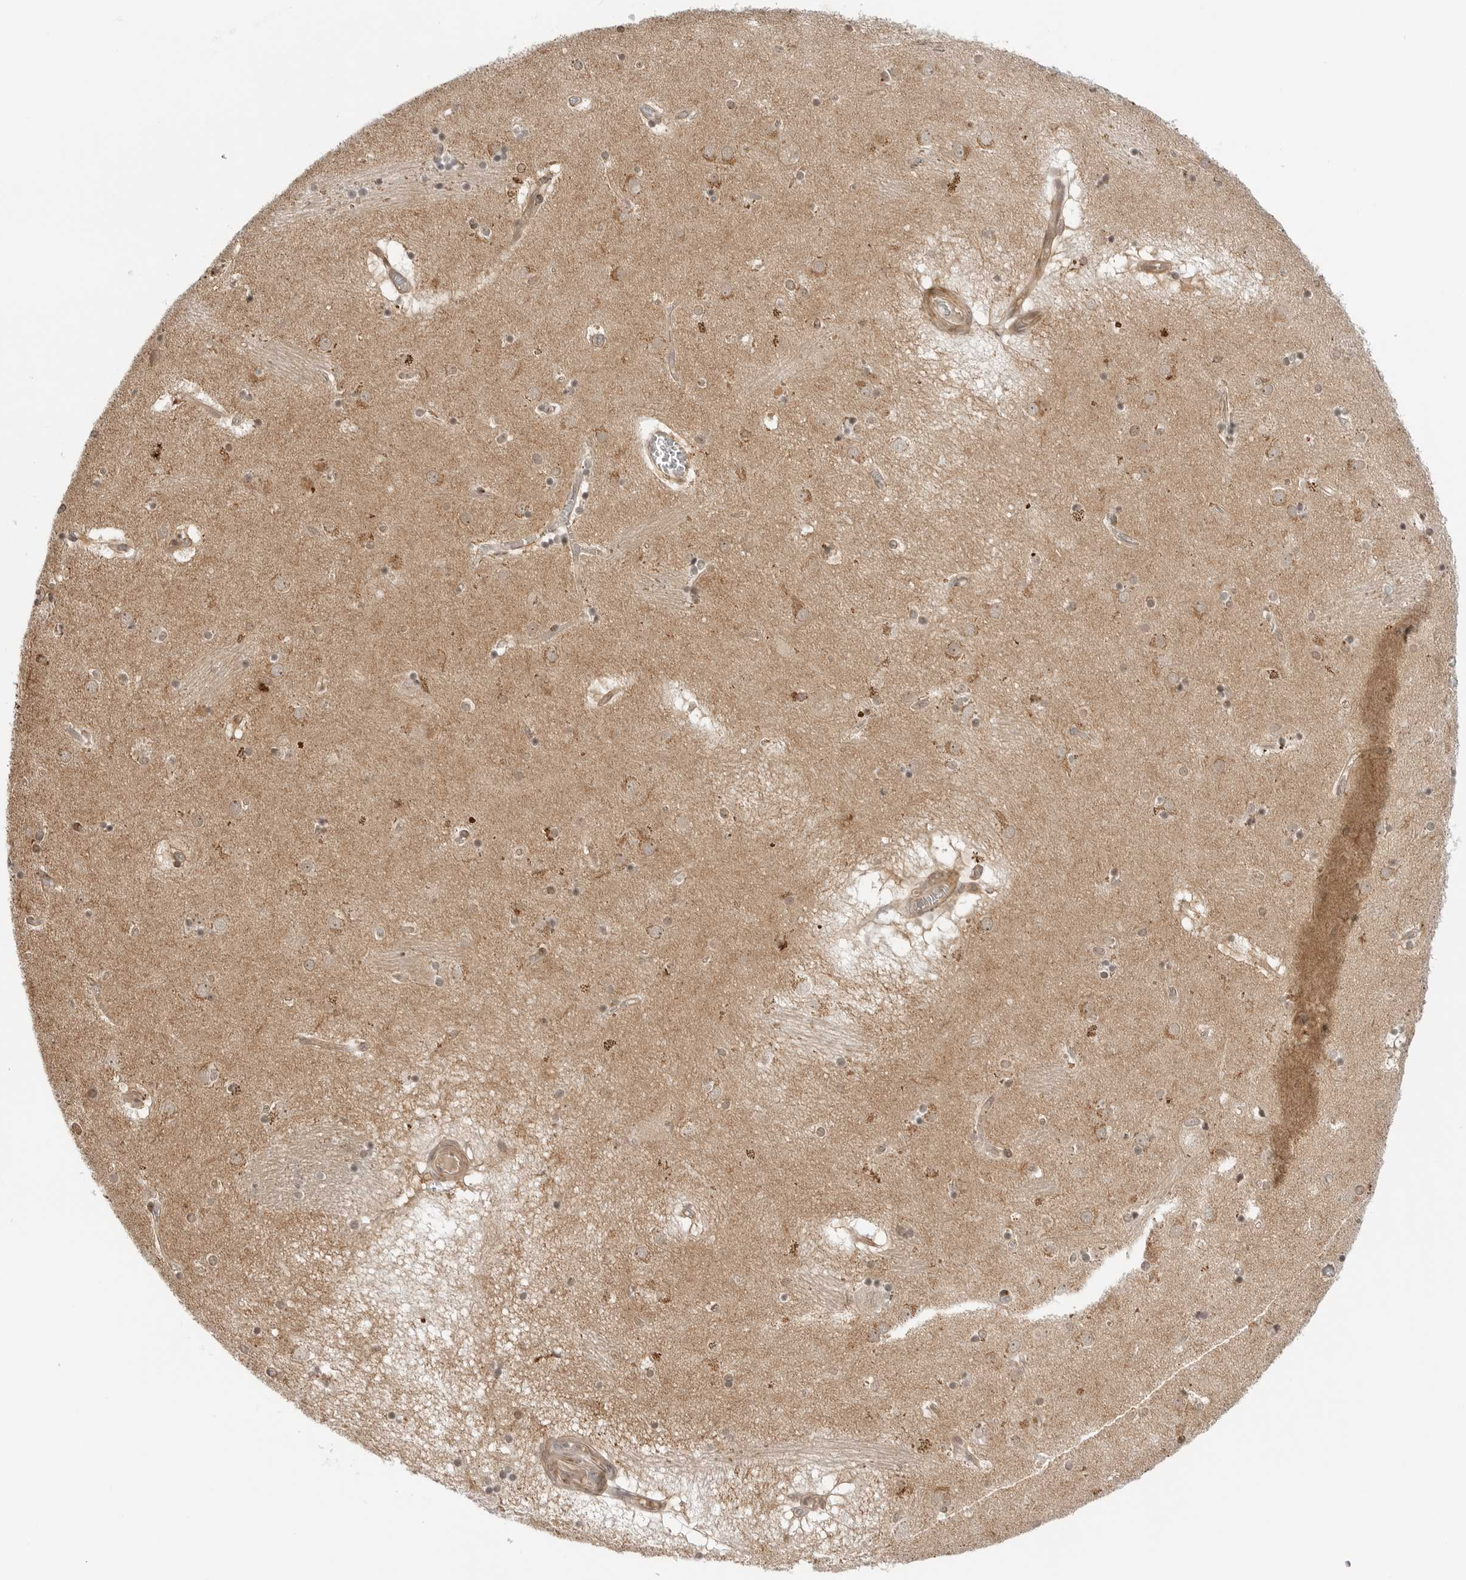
{"staining": {"intensity": "moderate", "quantity": "25%-75%", "location": "cytoplasmic/membranous,nuclear"}, "tissue": "caudate", "cell_type": "Glial cells", "image_type": "normal", "snomed": [{"axis": "morphology", "description": "Normal tissue, NOS"}, {"axis": "topography", "description": "Lateral ventricle wall"}], "caption": "Immunohistochemistry (DAB (3,3'-diaminobenzidine)) staining of benign human caudate displays moderate cytoplasmic/membranous,nuclear protein staining in approximately 25%-75% of glial cells.", "gene": "MAP2K5", "patient": {"sex": "male", "age": 70}}